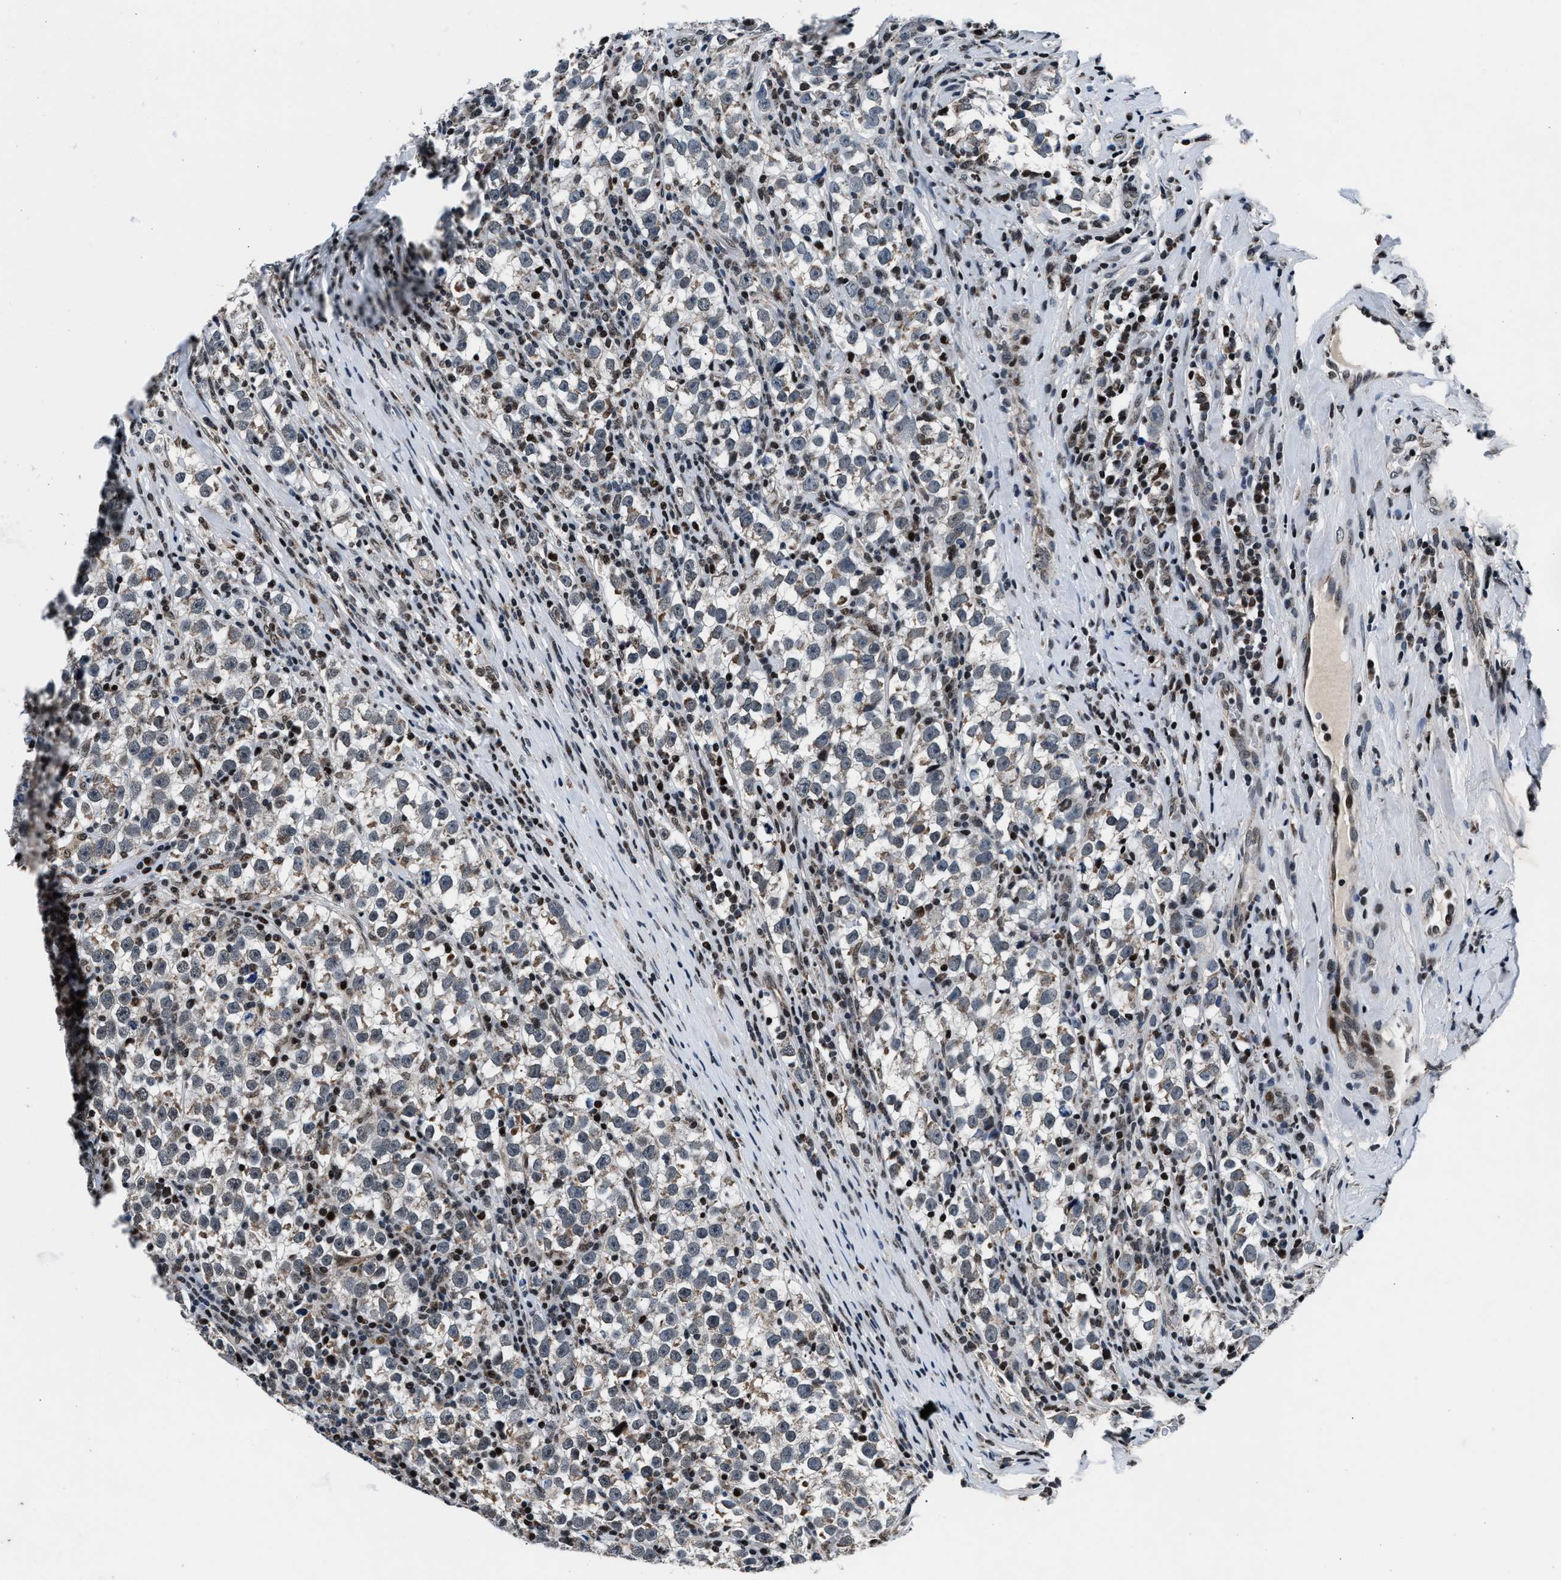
{"staining": {"intensity": "negative", "quantity": "none", "location": "none"}, "tissue": "testis cancer", "cell_type": "Tumor cells", "image_type": "cancer", "snomed": [{"axis": "morphology", "description": "Normal tissue, NOS"}, {"axis": "morphology", "description": "Seminoma, NOS"}, {"axis": "topography", "description": "Testis"}], "caption": "IHC of human seminoma (testis) shows no staining in tumor cells. (Stains: DAB IHC with hematoxylin counter stain, Microscopy: brightfield microscopy at high magnification).", "gene": "PRRC2B", "patient": {"sex": "male", "age": 43}}